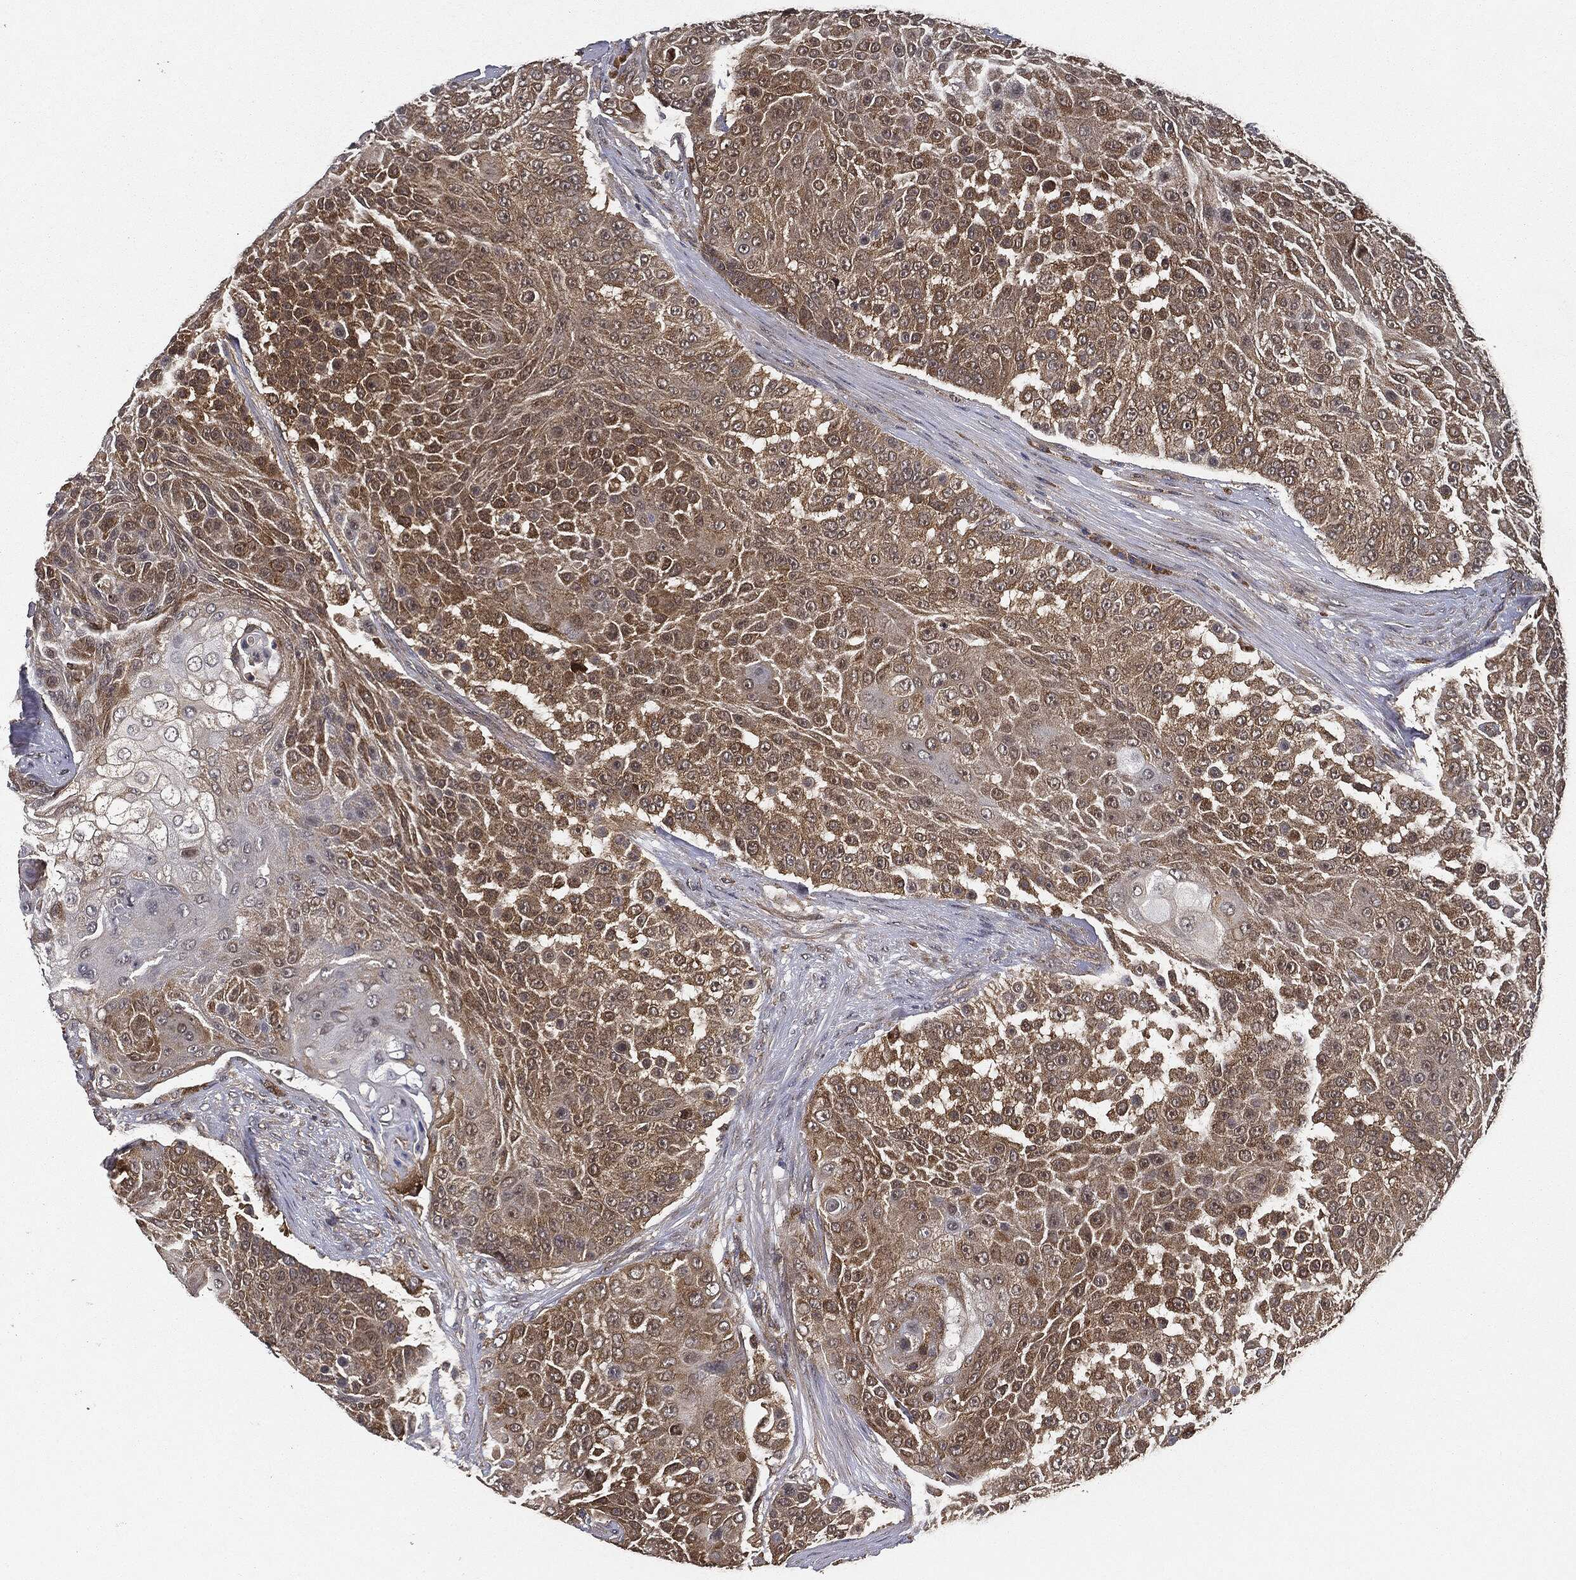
{"staining": {"intensity": "moderate", "quantity": ">75%", "location": "cytoplasmic/membranous"}, "tissue": "urothelial cancer", "cell_type": "Tumor cells", "image_type": "cancer", "snomed": [{"axis": "morphology", "description": "Urothelial carcinoma, High grade"}, {"axis": "topography", "description": "Urinary bladder"}], "caption": "This image demonstrates immunohistochemistry staining of urothelial carcinoma (high-grade), with medium moderate cytoplasmic/membranous expression in approximately >75% of tumor cells.", "gene": "MIER2", "patient": {"sex": "female", "age": 63}}